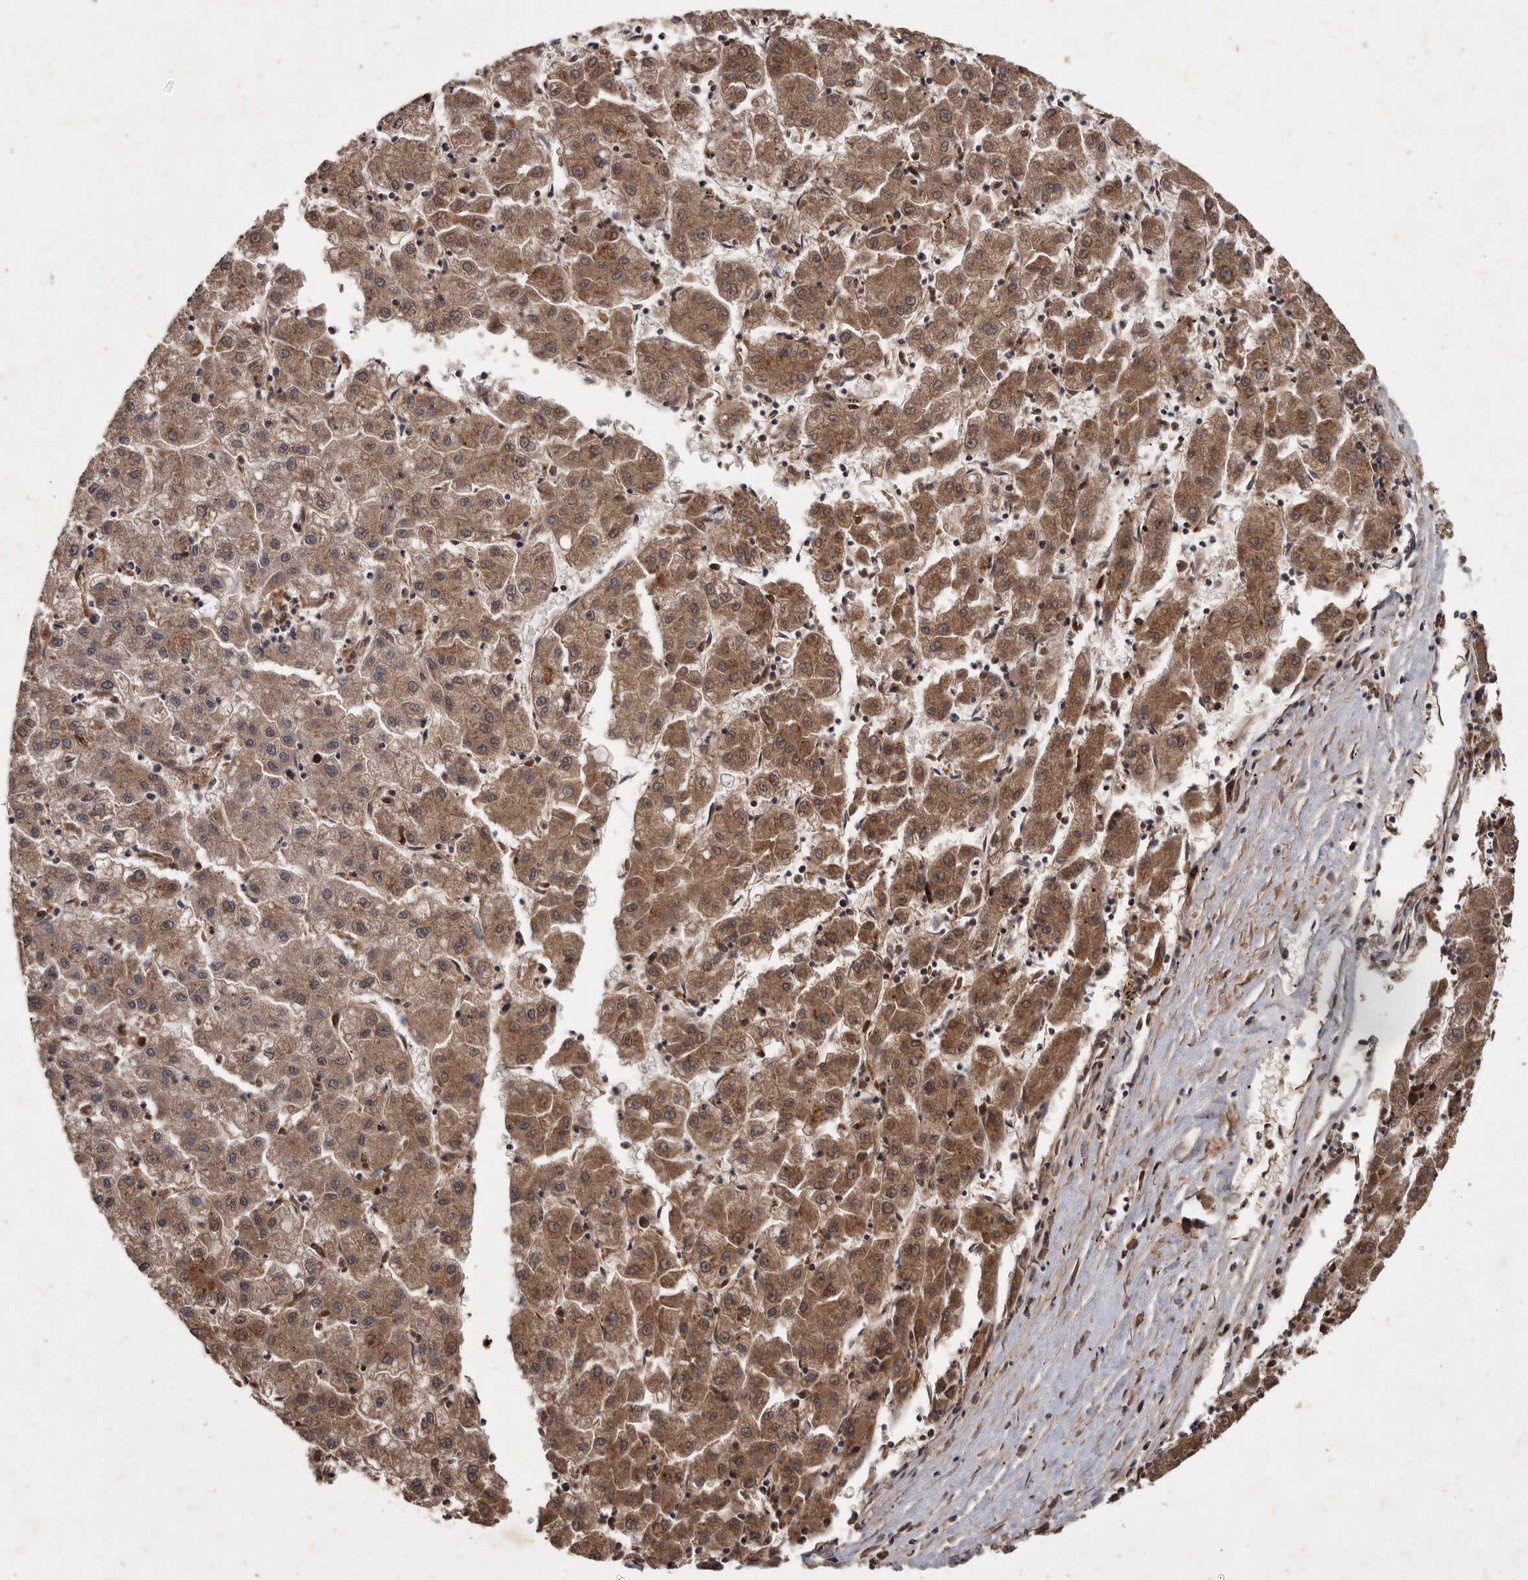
{"staining": {"intensity": "moderate", "quantity": ">75%", "location": "cytoplasmic/membranous,nuclear"}, "tissue": "liver cancer", "cell_type": "Tumor cells", "image_type": "cancer", "snomed": [{"axis": "morphology", "description": "Carcinoma, Hepatocellular, NOS"}, {"axis": "topography", "description": "Liver"}], "caption": "Immunohistochemistry (IHC) of human liver cancer shows medium levels of moderate cytoplasmic/membranous and nuclear expression in about >75% of tumor cells. (DAB (3,3'-diaminobenzidine) IHC with brightfield microscopy, high magnification).", "gene": "DNAJC28", "patient": {"sex": "male", "age": 72}}